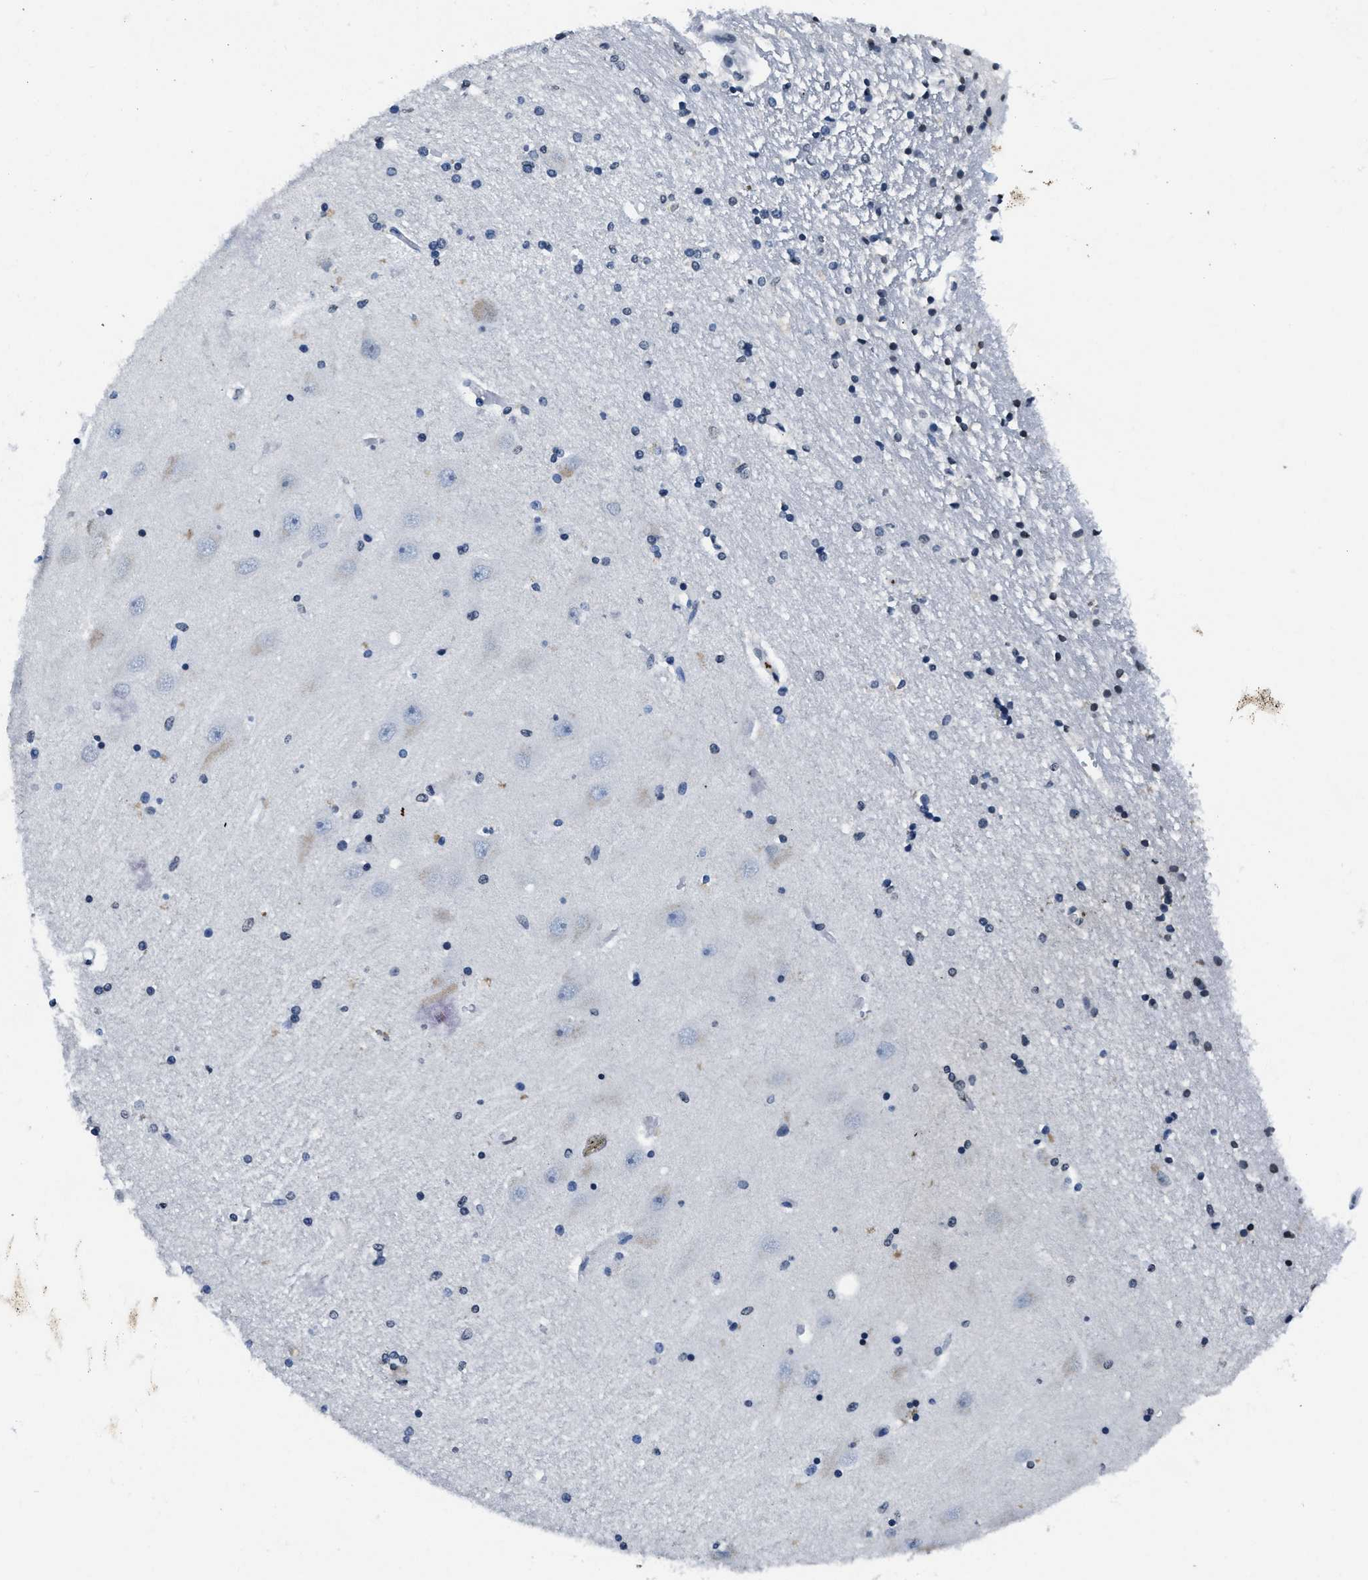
{"staining": {"intensity": "negative", "quantity": "none", "location": "none"}, "tissue": "hippocampus", "cell_type": "Glial cells", "image_type": "normal", "snomed": [{"axis": "morphology", "description": "Normal tissue, NOS"}, {"axis": "topography", "description": "Hippocampus"}], "caption": "The IHC micrograph has no significant staining in glial cells of hippocampus. (DAB IHC with hematoxylin counter stain).", "gene": "ITGA2B", "patient": {"sex": "female", "age": 54}}